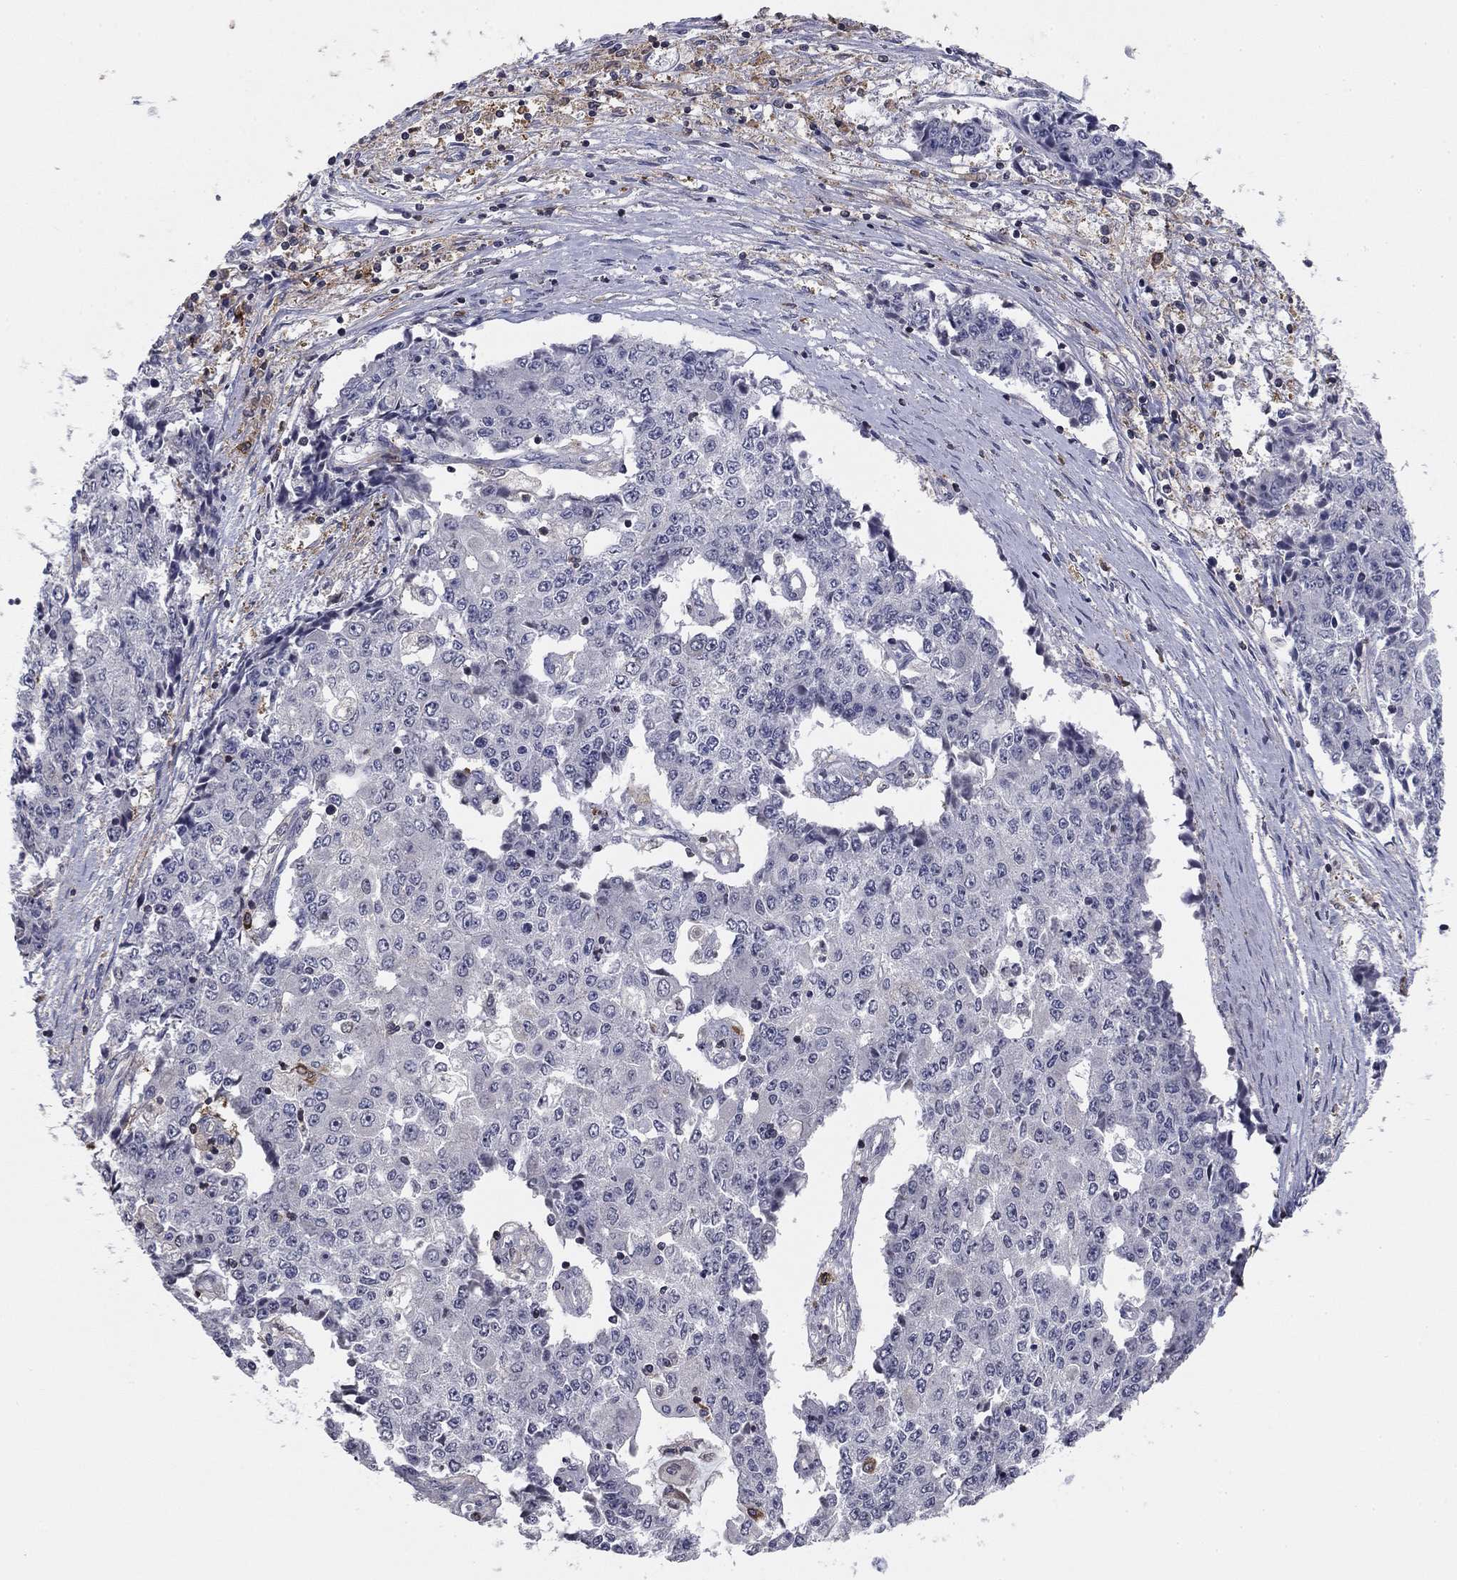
{"staining": {"intensity": "negative", "quantity": "none", "location": "none"}, "tissue": "ovarian cancer", "cell_type": "Tumor cells", "image_type": "cancer", "snomed": [{"axis": "morphology", "description": "Carcinoma, endometroid"}, {"axis": "topography", "description": "Ovary"}], "caption": "Protein analysis of ovarian cancer displays no significant positivity in tumor cells.", "gene": "PLCB2", "patient": {"sex": "female", "age": 42}}